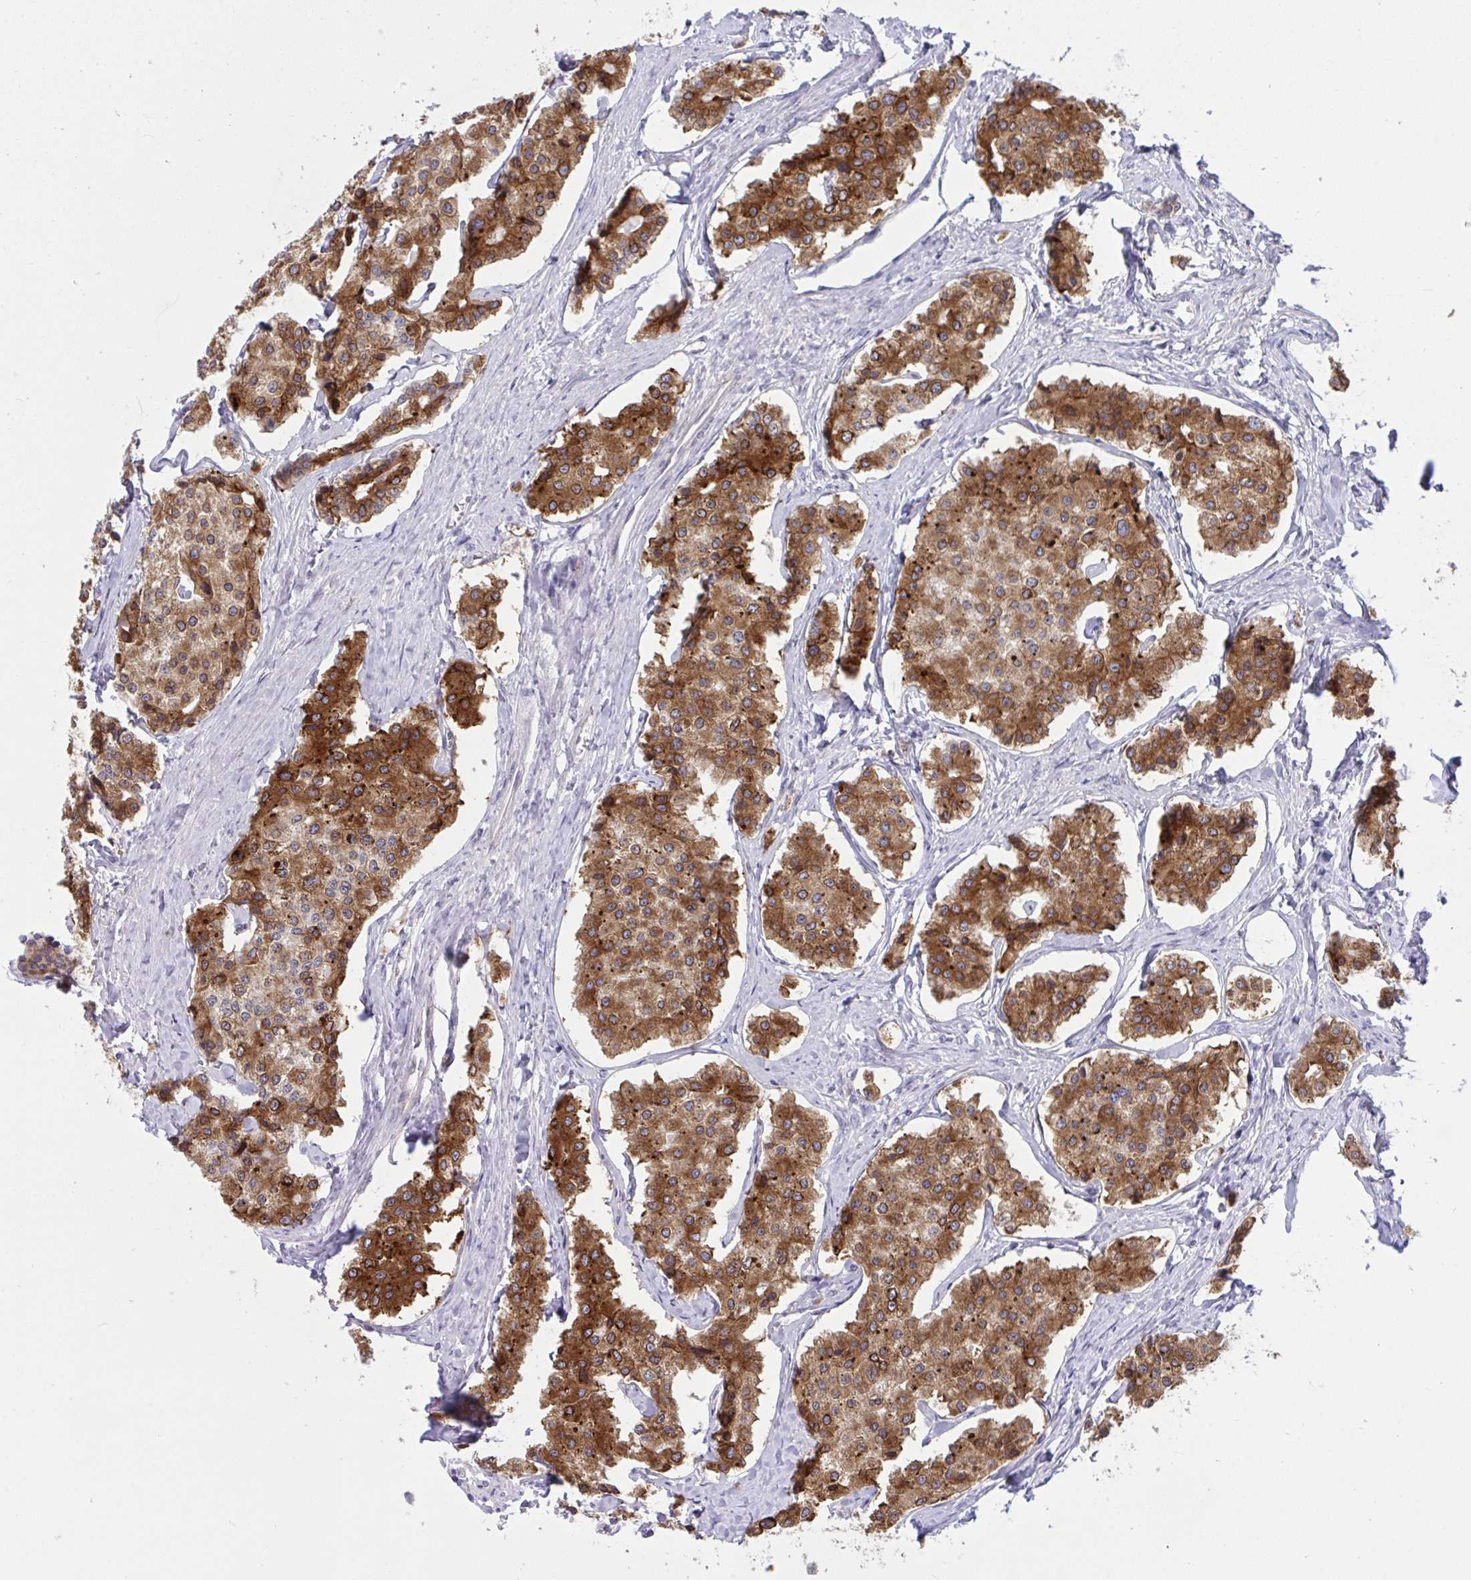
{"staining": {"intensity": "strong", "quantity": ">75%", "location": "cytoplasmic/membranous"}, "tissue": "carcinoid", "cell_type": "Tumor cells", "image_type": "cancer", "snomed": [{"axis": "morphology", "description": "Carcinoid, malignant, NOS"}, {"axis": "topography", "description": "Small intestine"}], "caption": "An immunohistochemistry (IHC) image of neoplastic tissue is shown. Protein staining in brown shows strong cytoplasmic/membranous positivity in carcinoid within tumor cells.", "gene": "CAMLG", "patient": {"sex": "female", "age": 65}}